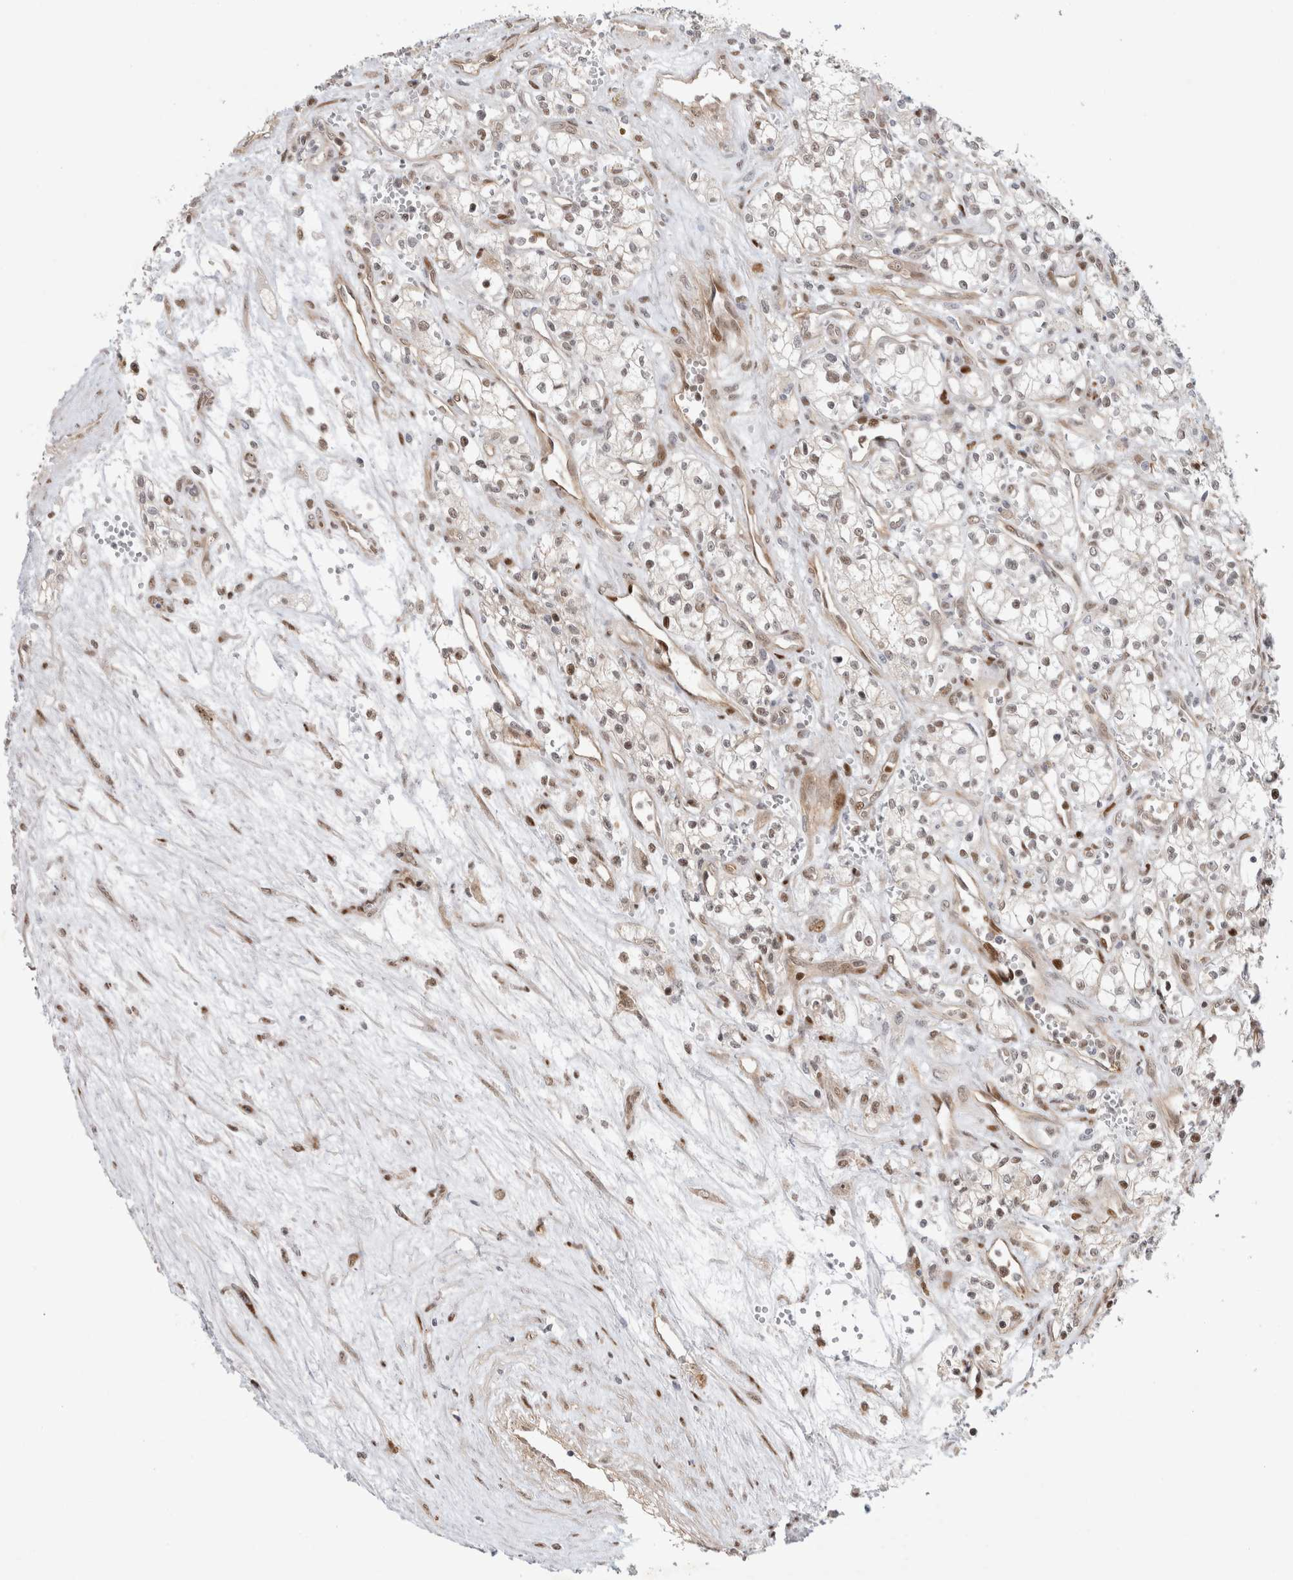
{"staining": {"intensity": "weak", "quantity": "25%-75%", "location": "nuclear"}, "tissue": "renal cancer", "cell_type": "Tumor cells", "image_type": "cancer", "snomed": [{"axis": "morphology", "description": "Adenocarcinoma, NOS"}, {"axis": "topography", "description": "Kidney"}], "caption": "A photomicrograph of human renal cancer stained for a protein displays weak nuclear brown staining in tumor cells. (DAB (3,3'-diaminobenzidine) IHC with brightfield microscopy, high magnification).", "gene": "TCF4", "patient": {"sex": "male", "age": 59}}